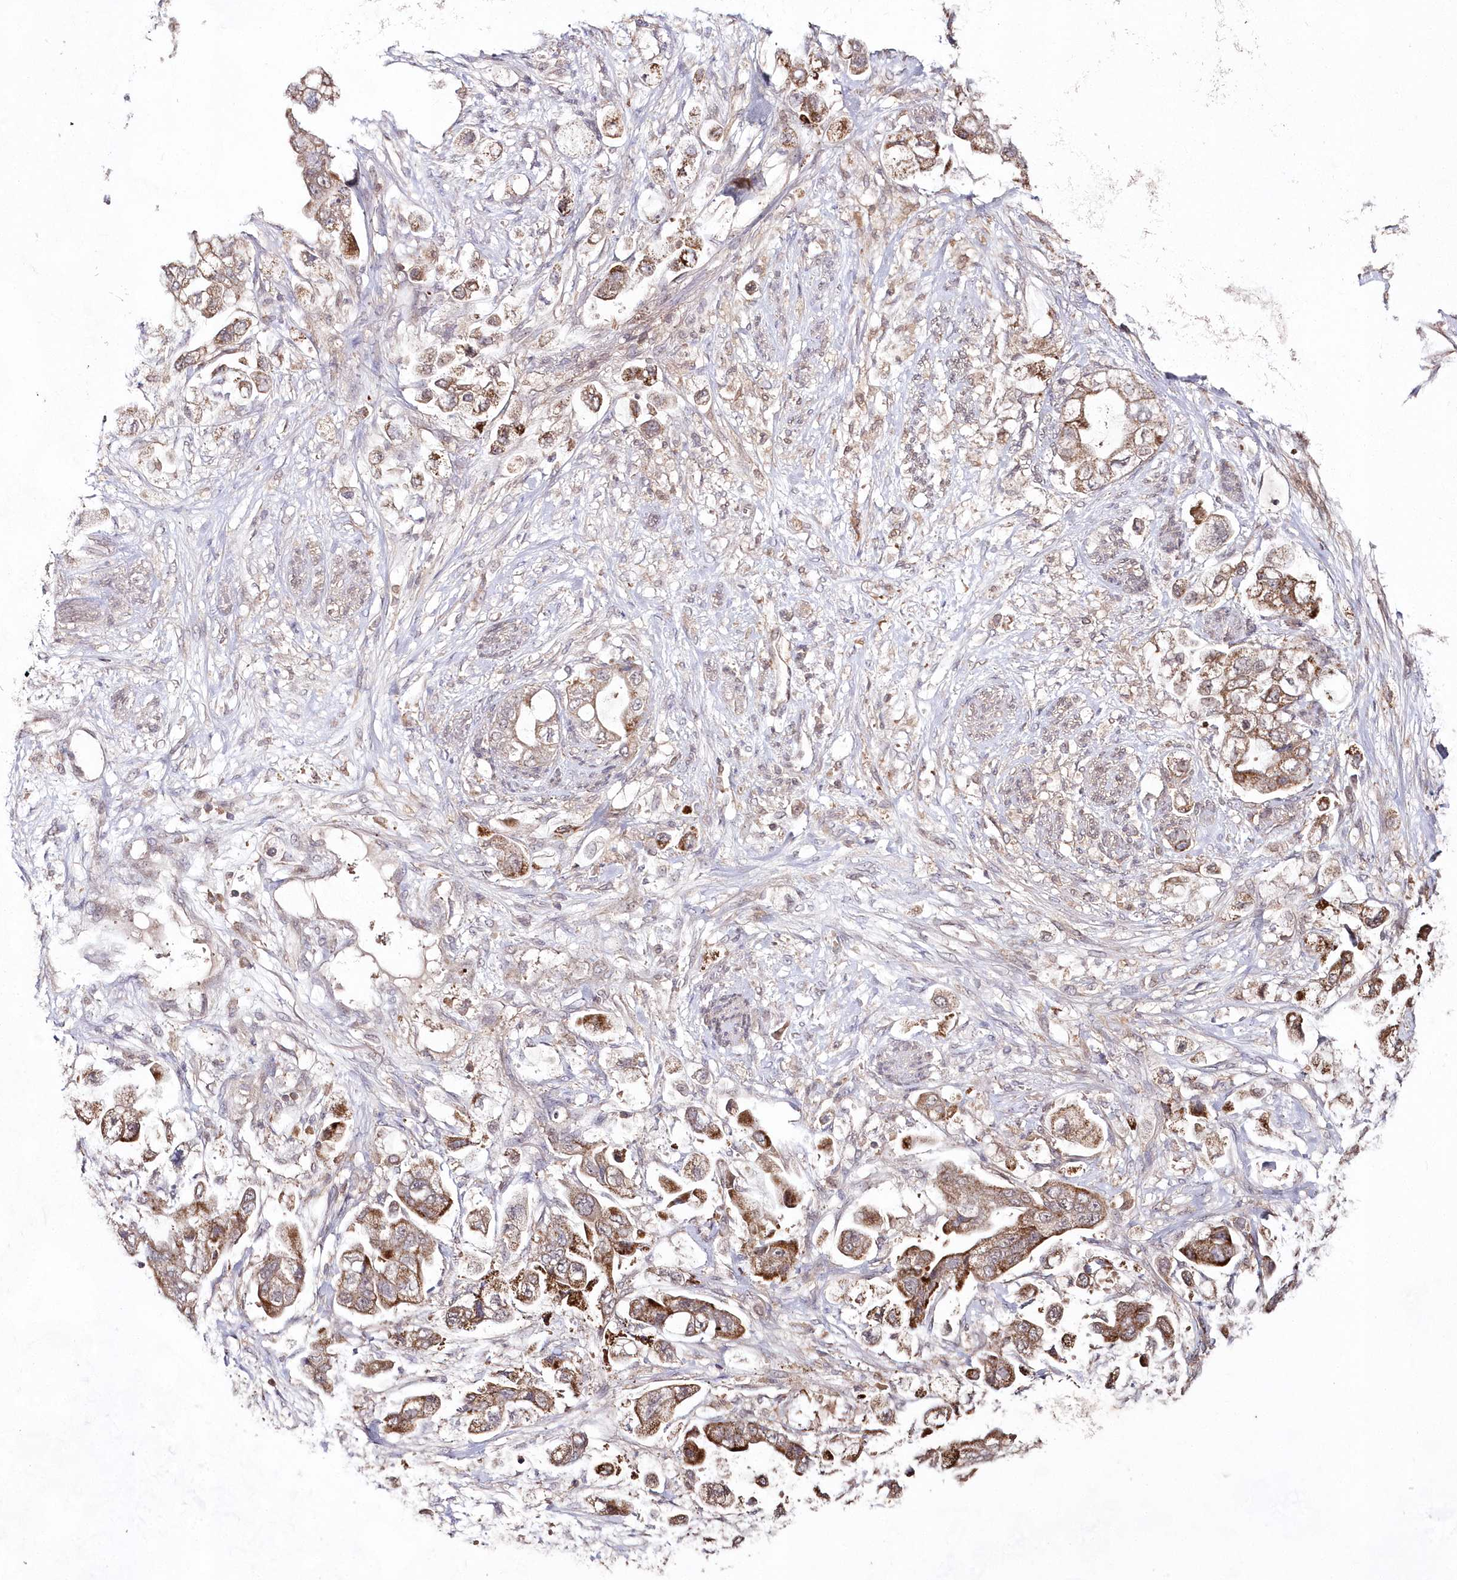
{"staining": {"intensity": "moderate", "quantity": ">75%", "location": "cytoplasmic/membranous"}, "tissue": "stomach cancer", "cell_type": "Tumor cells", "image_type": "cancer", "snomed": [{"axis": "morphology", "description": "Adenocarcinoma, NOS"}, {"axis": "topography", "description": "Stomach"}], "caption": "Protein staining of stomach cancer tissue displays moderate cytoplasmic/membranous staining in about >75% of tumor cells.", "gene": "IMPA1", "patient": {"sex": "male", "age": 62}}